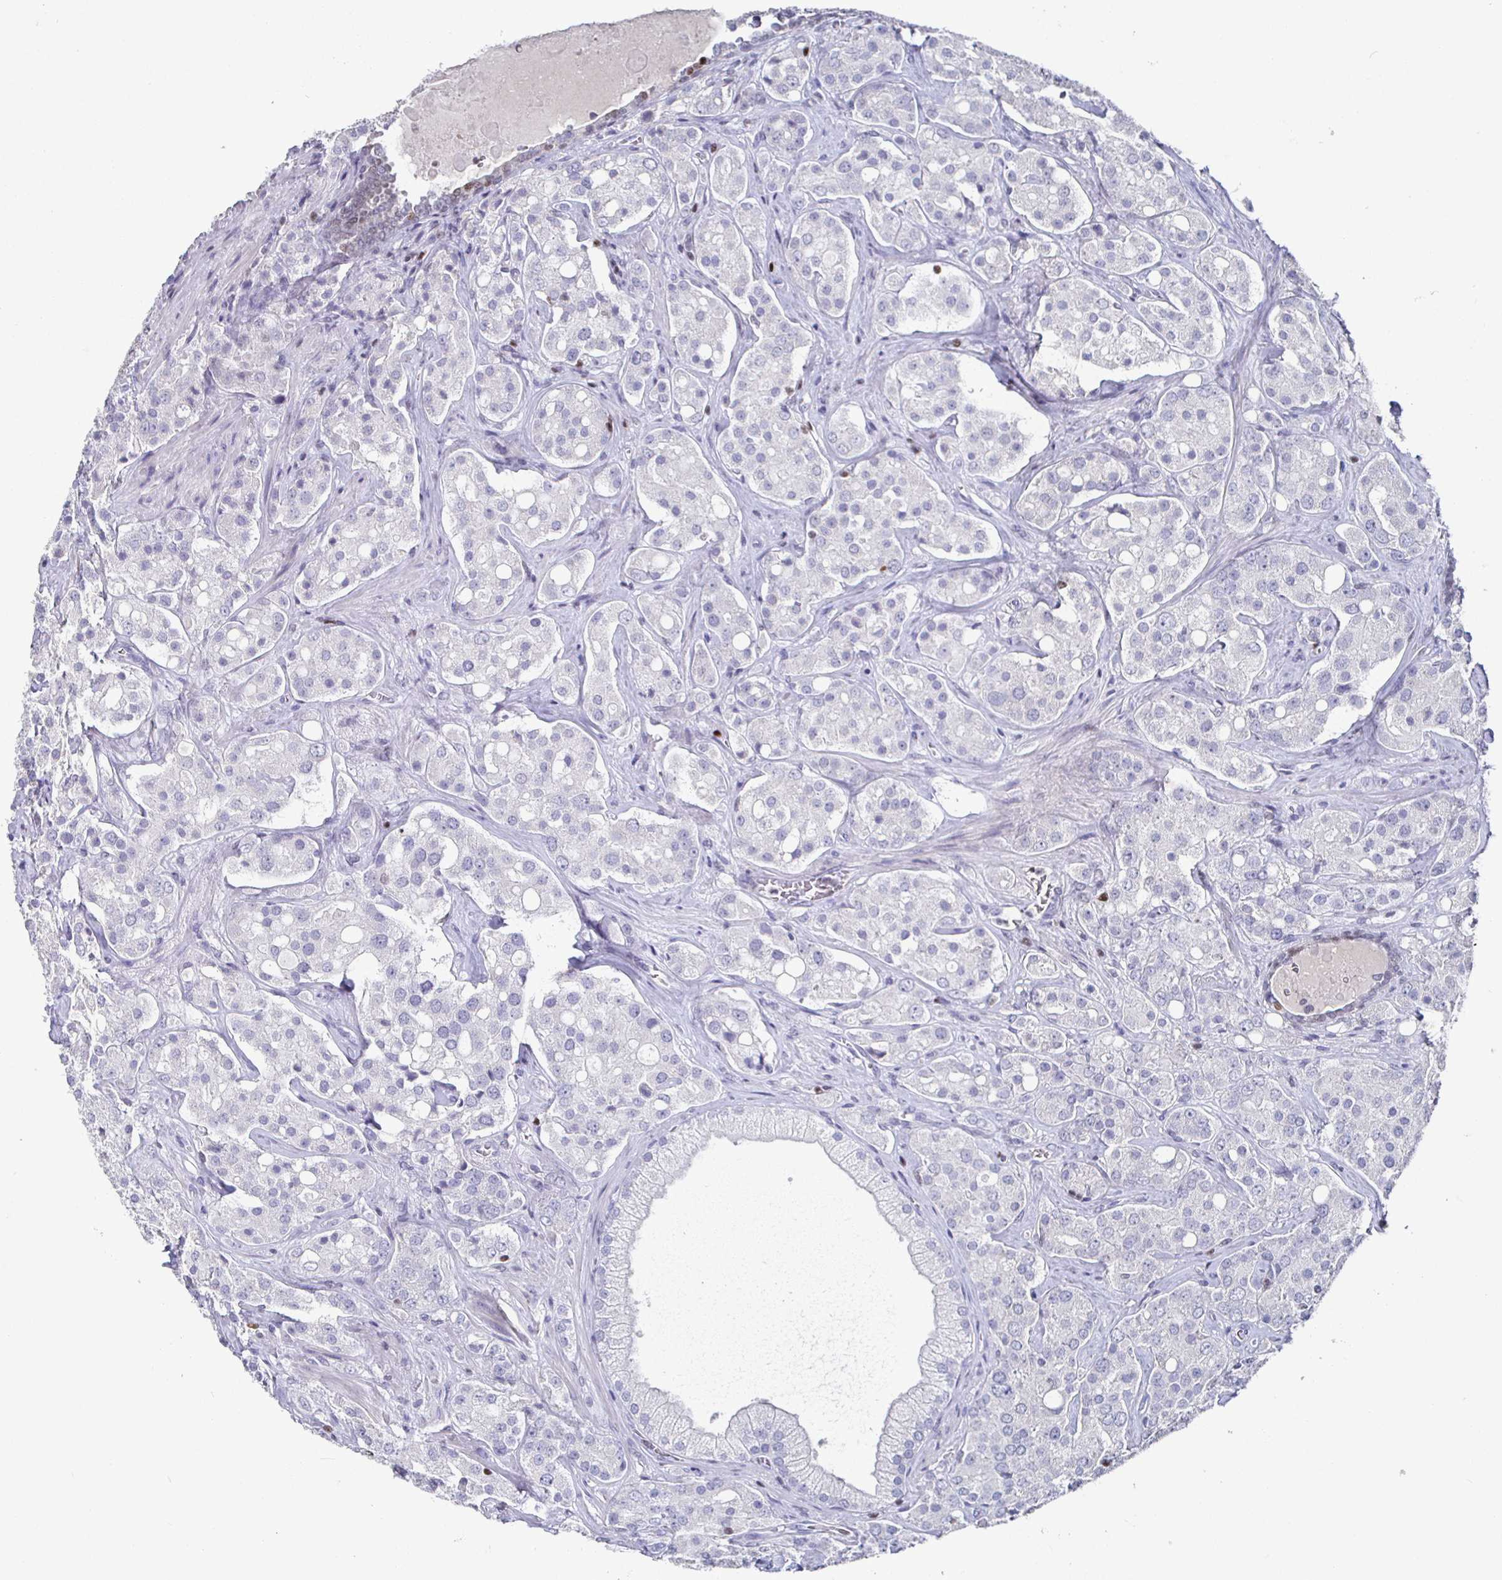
{"staining": {"intensity": "negative", "quantity": "none", "location": "none"}, "tissue": "prostate cancer", "cell_type": "Tumor cells", "image_type": "cancer", "snomed": [{"axis": "morphology", "description": "Adenocarcinoma, High grade"}, {"axis": "topography", "description": "Prostate"}], "caption": "An immunohistochemistry histopathology image of adenocarcinoma (high-grade) (prostate) is shown. There is no staining in tumor cells of adenocarcinoma (high-grade) (prostate).", "gene": "RUNX2", "patient": {"sex": "male", "age": 67}}